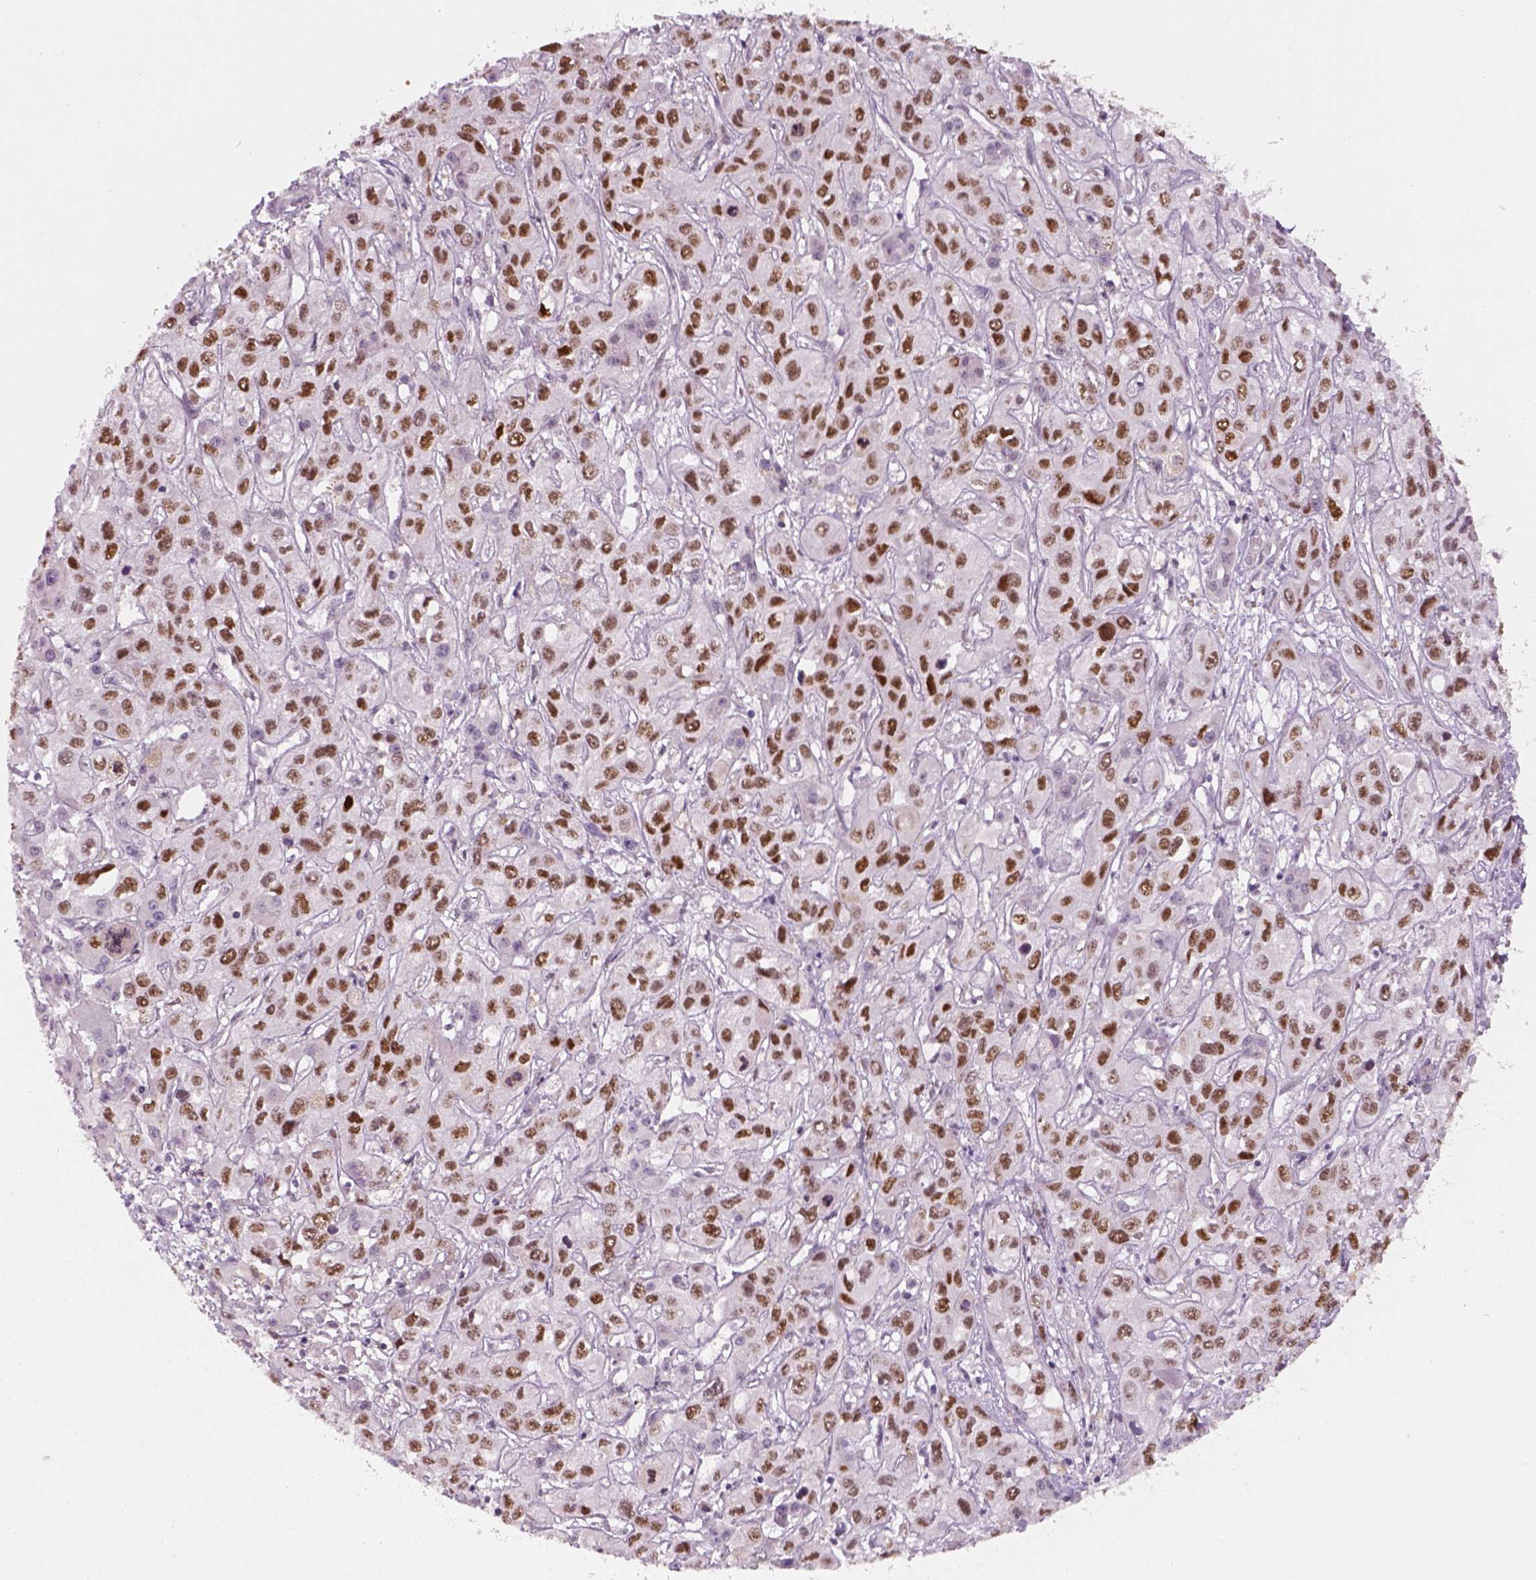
{"staining": {"intensity": "moderate", "quantity": ">75%", "location": "nuclear"}, "tissue": "liver cancer", "cell_type": "Tumor cells", "image_type": "cancer", "snomed": [{"axis": "morphology", "description": "Cholangiocarcinoma"}, {"axis": "topography", "description": "Liver"}], "caption": "Protein expression analysis of liver cholangiocarcinoma demonstrates moderate nuclear staining in approximately >75% of tumor cells.", "gene": "TP53", "patient": {"sex": "female", "age": 66}}